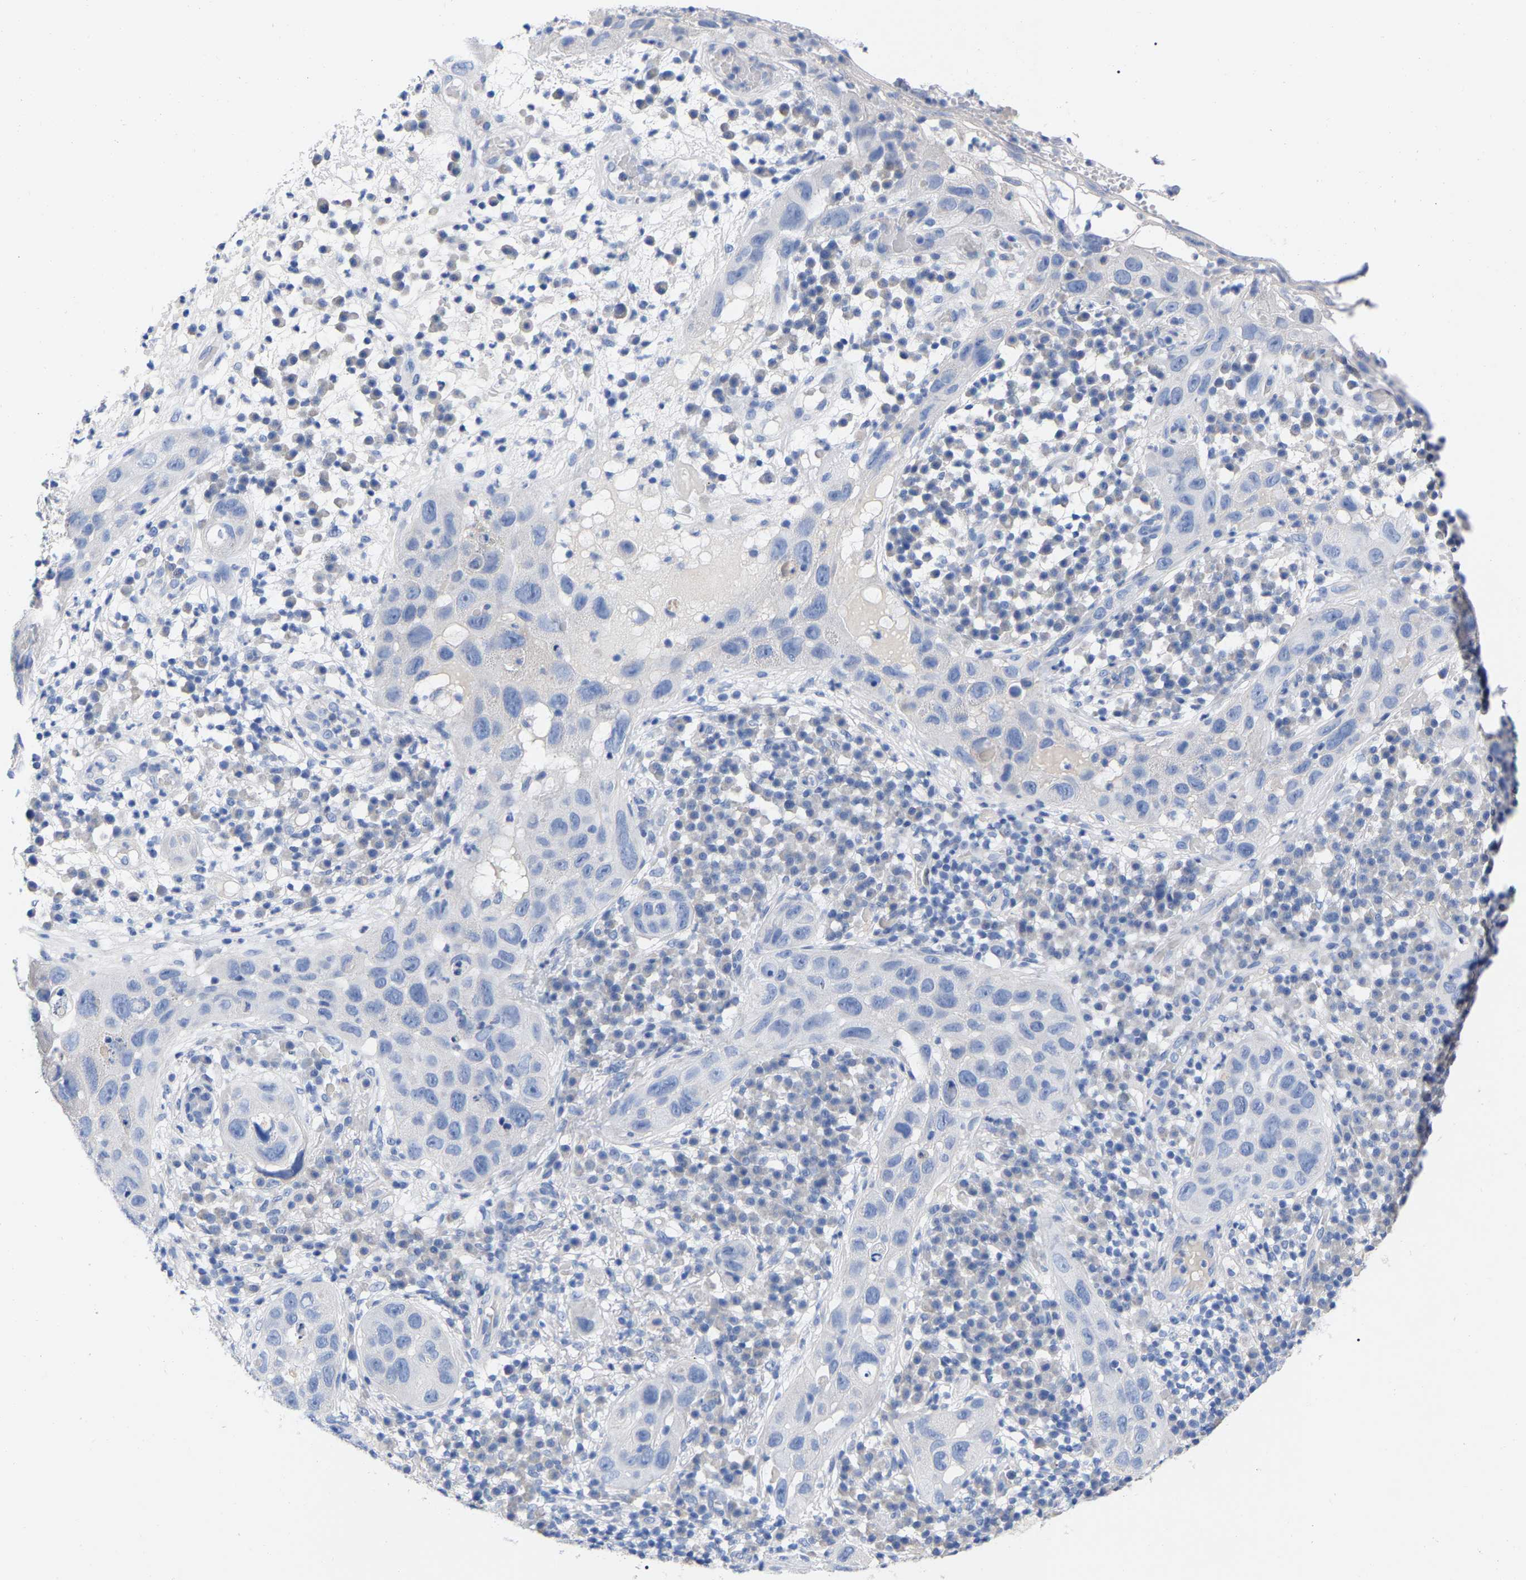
{"staining": {"intensity": "negative", "quantity": "none", "location": "none"}, "tissue": "skin cancer", "cell_type": "Tumor cells", "image_type": "cancer", "snomed": [{"axis": "morphology", "description": "Squamous cell carcinoma in situ, NOS"}, {"axis": "morphology", "description": "Squamous cell carcinoma, NOS"}, {"axis": "topography", "description": "Skin"}], "caption": "The IHC image has no significant positivity in tumor cells of skin squamous cell carcinoma tissue.", "gene": "HAPLN1", "patient": {"sex": "male", "age": 93}}